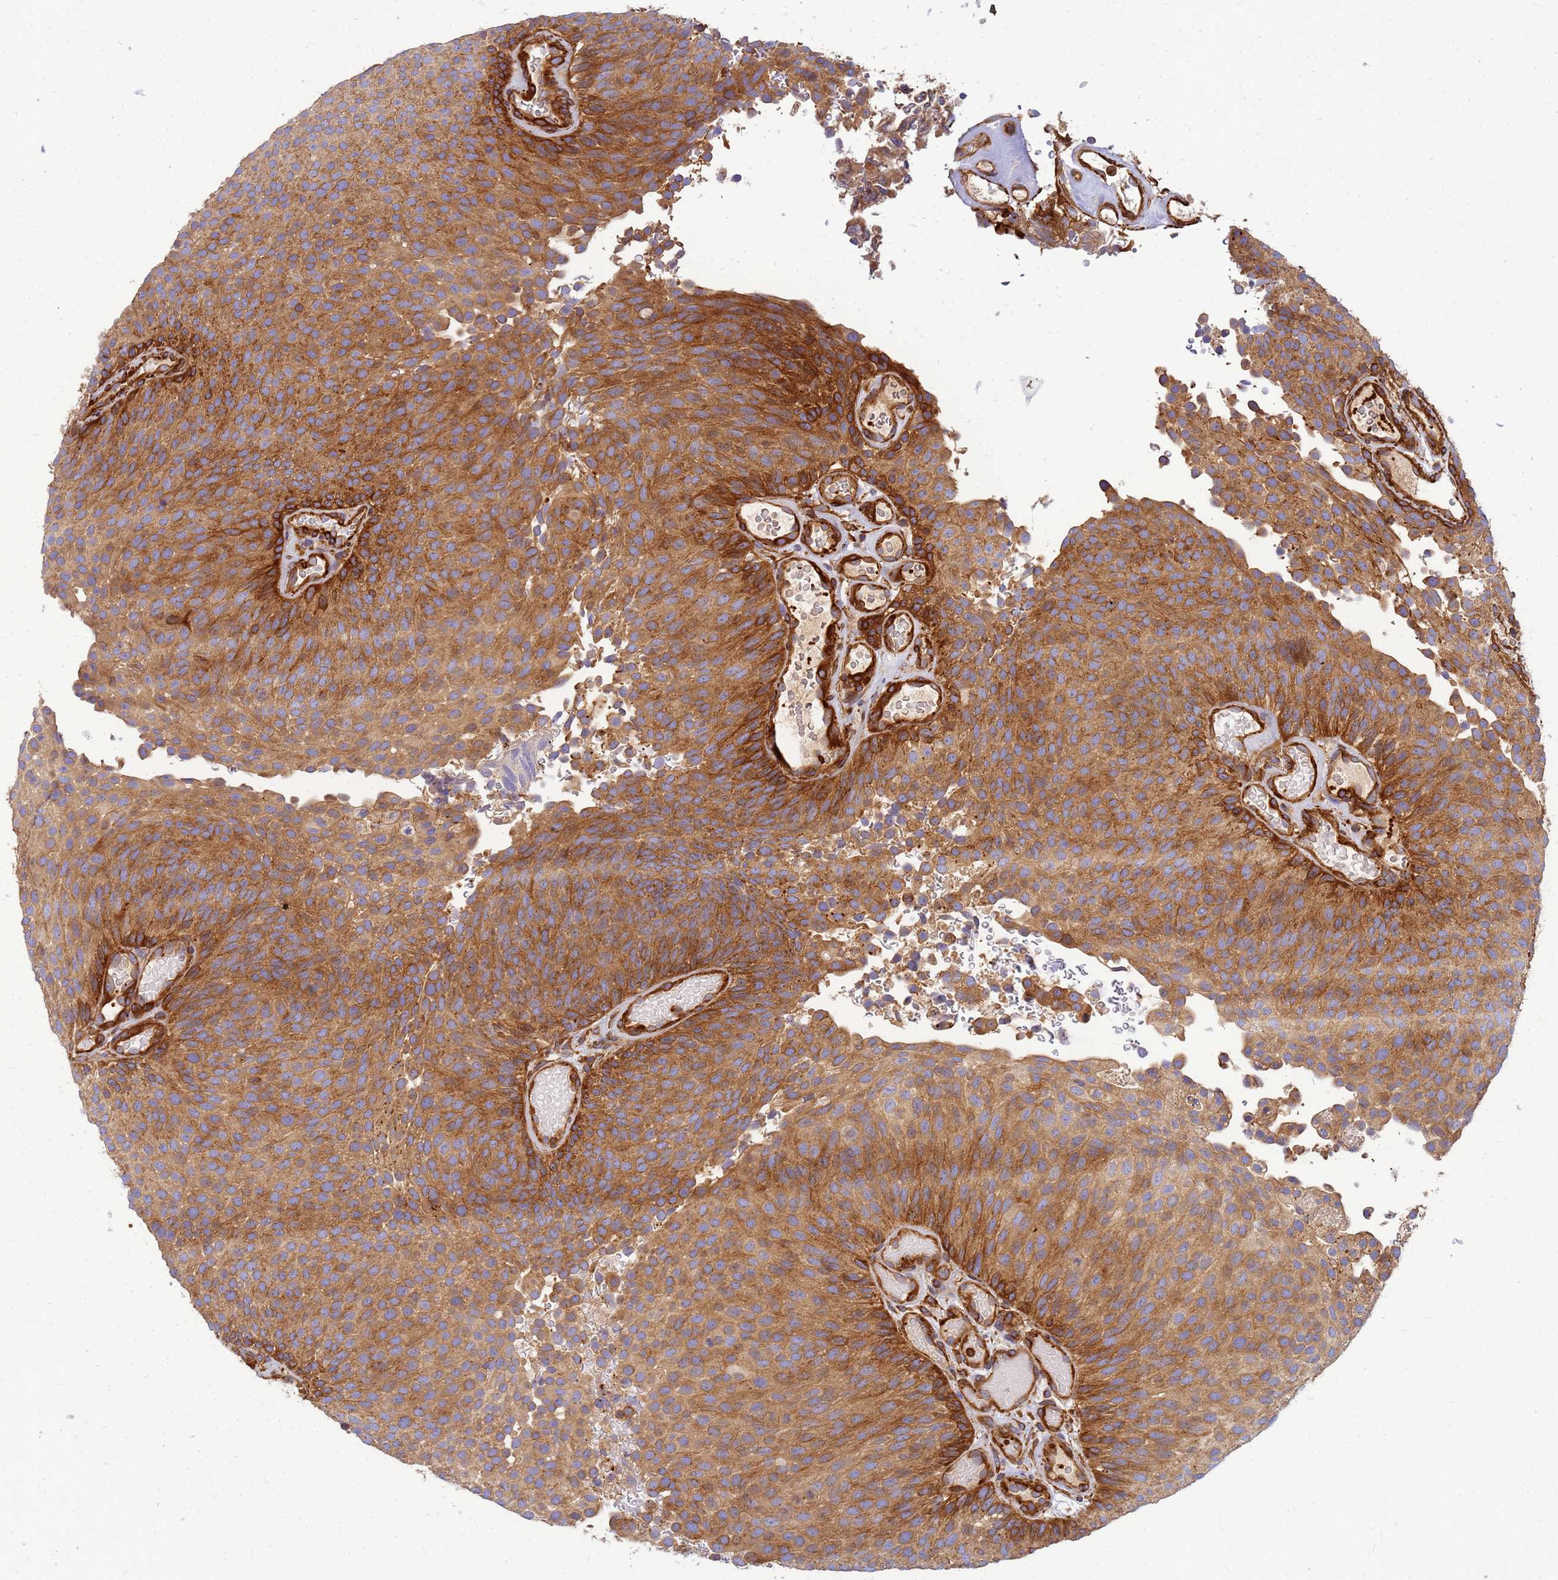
{"staining": {"intensity": "strong", "quantity": "25%-75%", "location": "cytoplasmic/membranous"}, "tissue": "urothelial cancer", "cell_type": "Tumor cells", "image_type": "cancer", "snomed": [{"axis": "morphology", "description": "Urothelial carcinoma, Low grade"}, {"axis": "topography", "description": "Urinary bladder"}], "caption": "IHC (DAB) staining of human low-grade urothelial carcinoma displays strong cytoplasmic/membranous protein staining in approximately 25%-75% of tumor cells.", "gene": "C2CD5", "patient": {"sex": "male", "age": 78}}